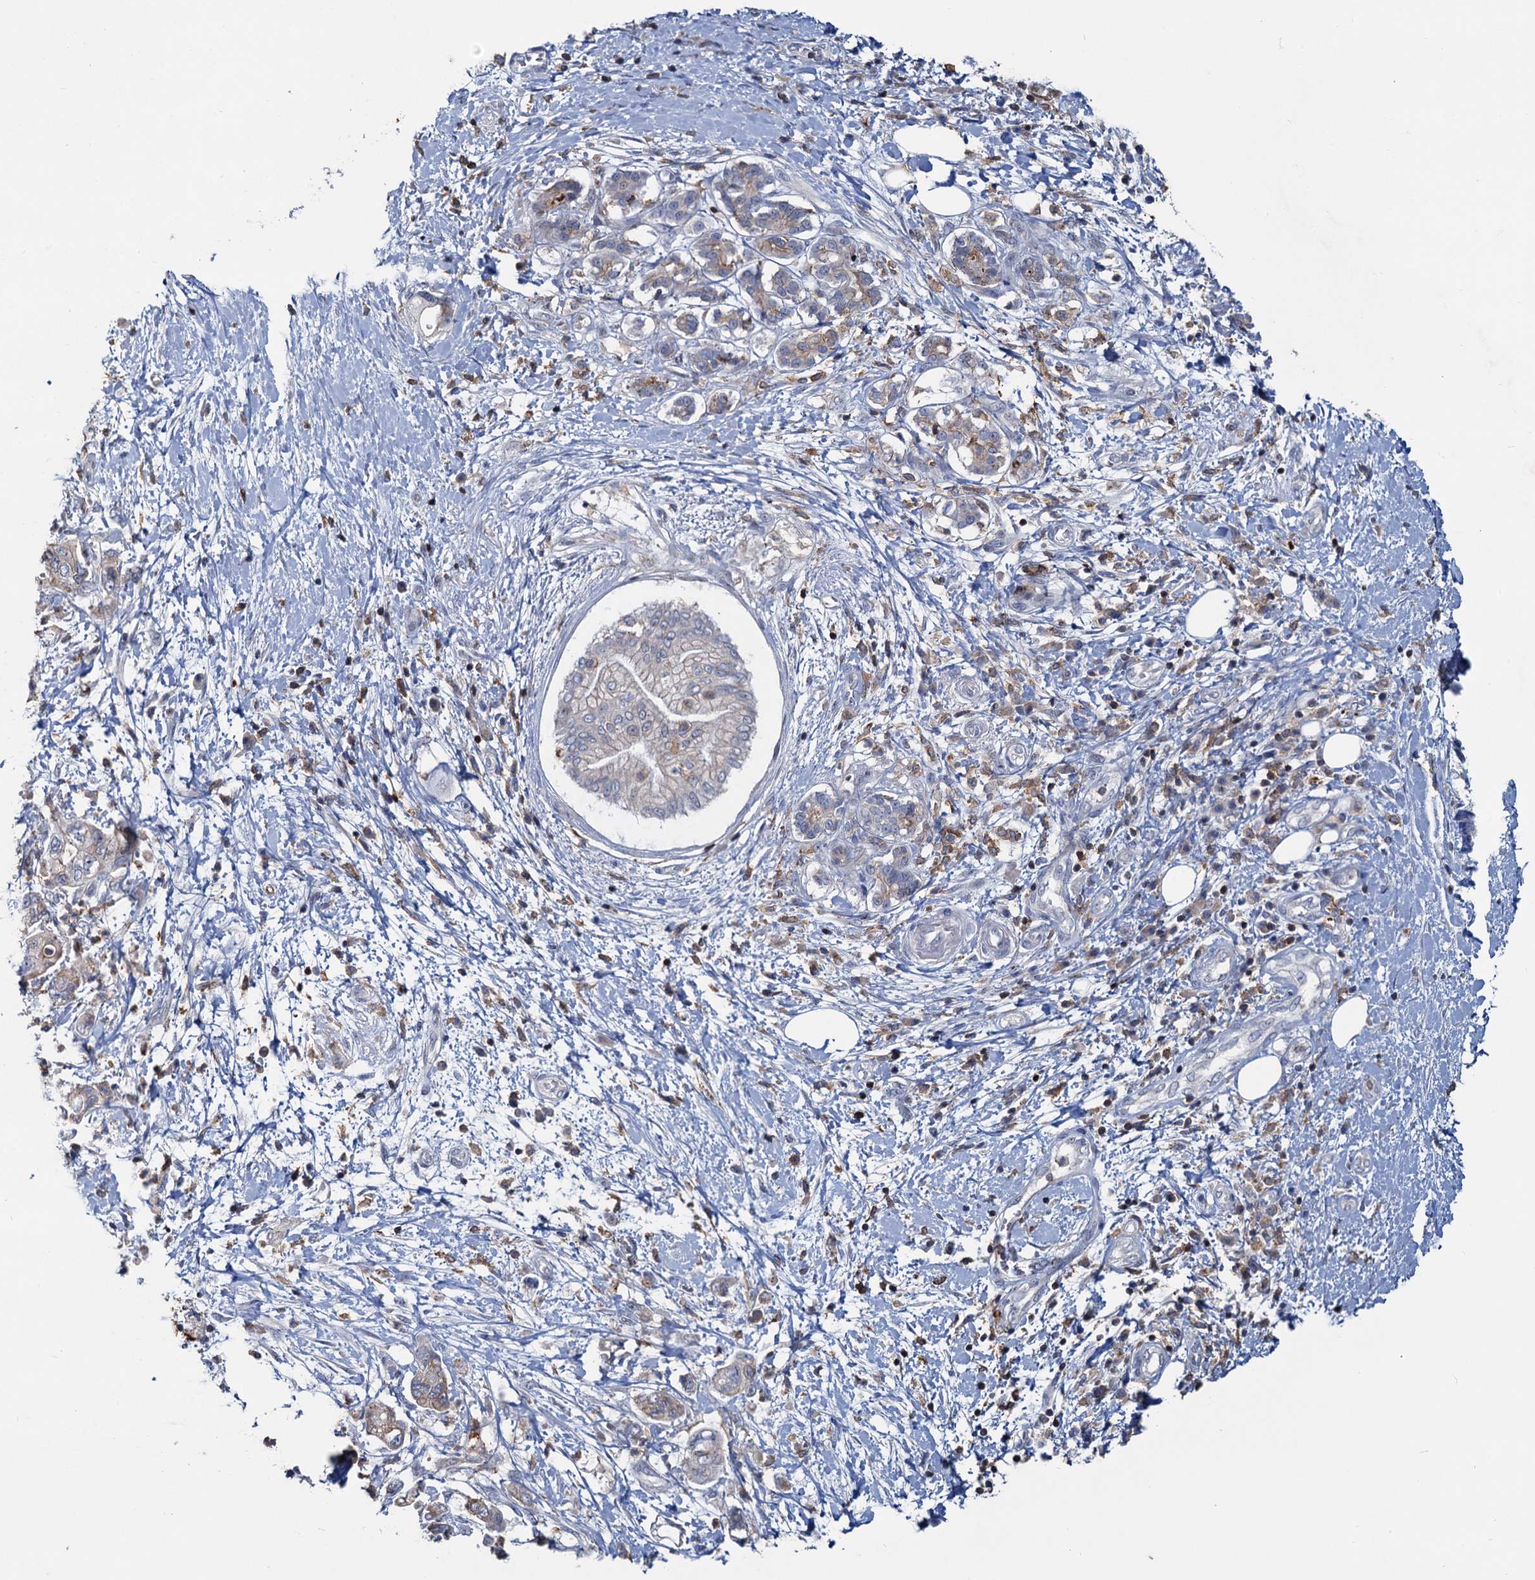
{"staining": {"intensity": "weak", "quantity": "25%-75%", "location": "cytoplasmic/membranous"}, "tissue": "pancreatic cancer", "cell_type": "Tumor cells", "image_type": "cancer", "snomed": [{"axis": "morphology", "description": "Adenocarcinoma, NOS"}, {"axis": "topography", "description": "Pancreas"}], "caption": "DAB (3,3'-diaminobenzidine) immunohistochemical staining of human pancreatic cancer (adenocarcinoma) displays weak cytoplasmic/membranous protein expression in about 25%-75% of tumor cells.", "gene": "LRCH4", "patient": {"sex": "female", "age": 73}}